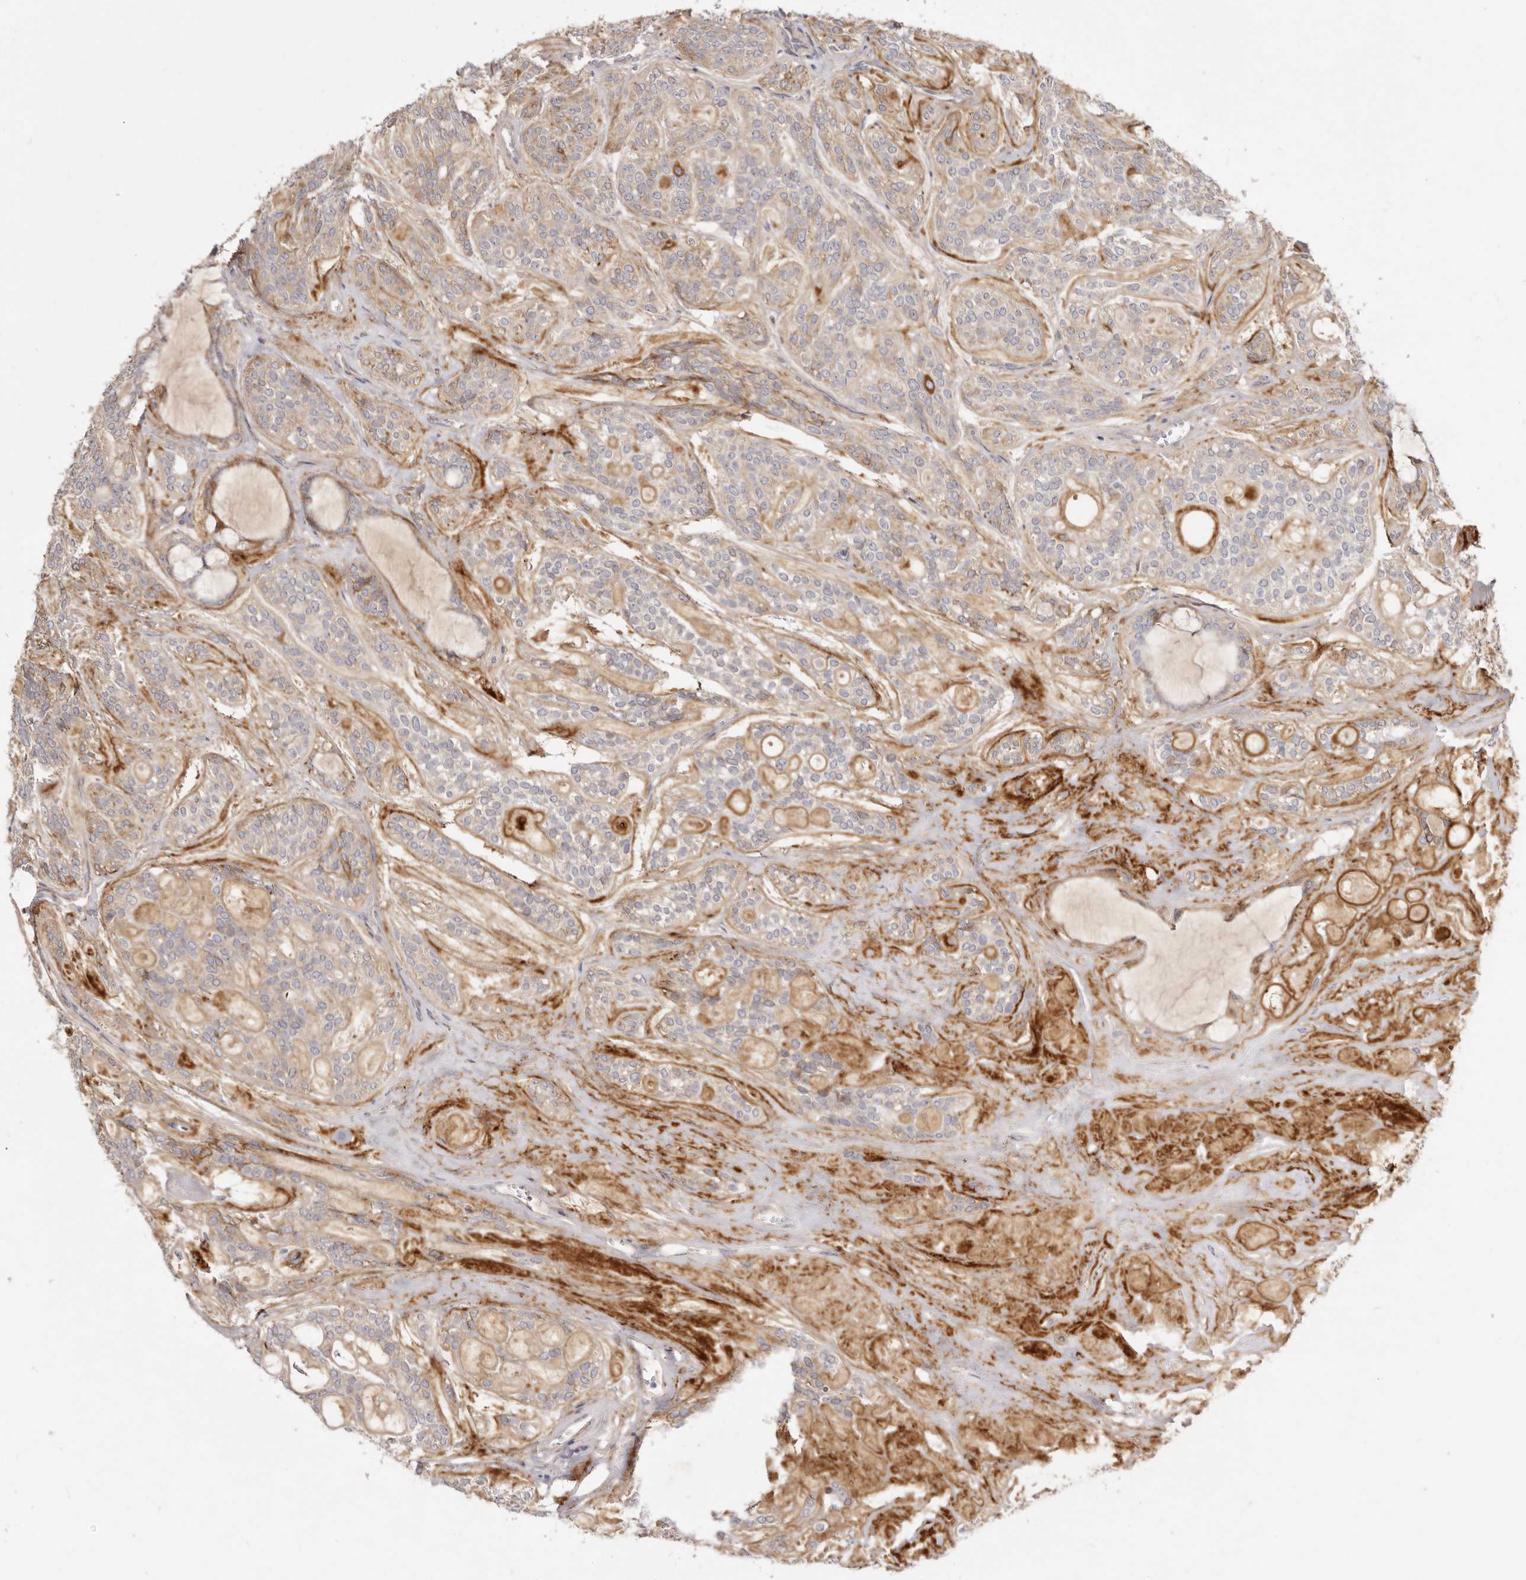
{"staining": {"intensity": "weak", "quantity": ">75%", "location": "cytoplasmic/membranous"}, "tissue": "head and neck cancer", "cell_type": "Tumor cells", "image_type": "cancer", "snomed": [{"axis": "morphology", "description": "Adenocarcinoma, NOS"}, {"axis": "topography", "description": "Head-Neck"}], "caption": "Immunohistochemical staining of human head and neck cancer (adenocarcinoma) shows low levels of weak cytoplasmic/membranous protein staining in approximately >75% of tumor cells.", "gene": "ADAMTS9", "patient": {"sex": "male", "age": 66}}